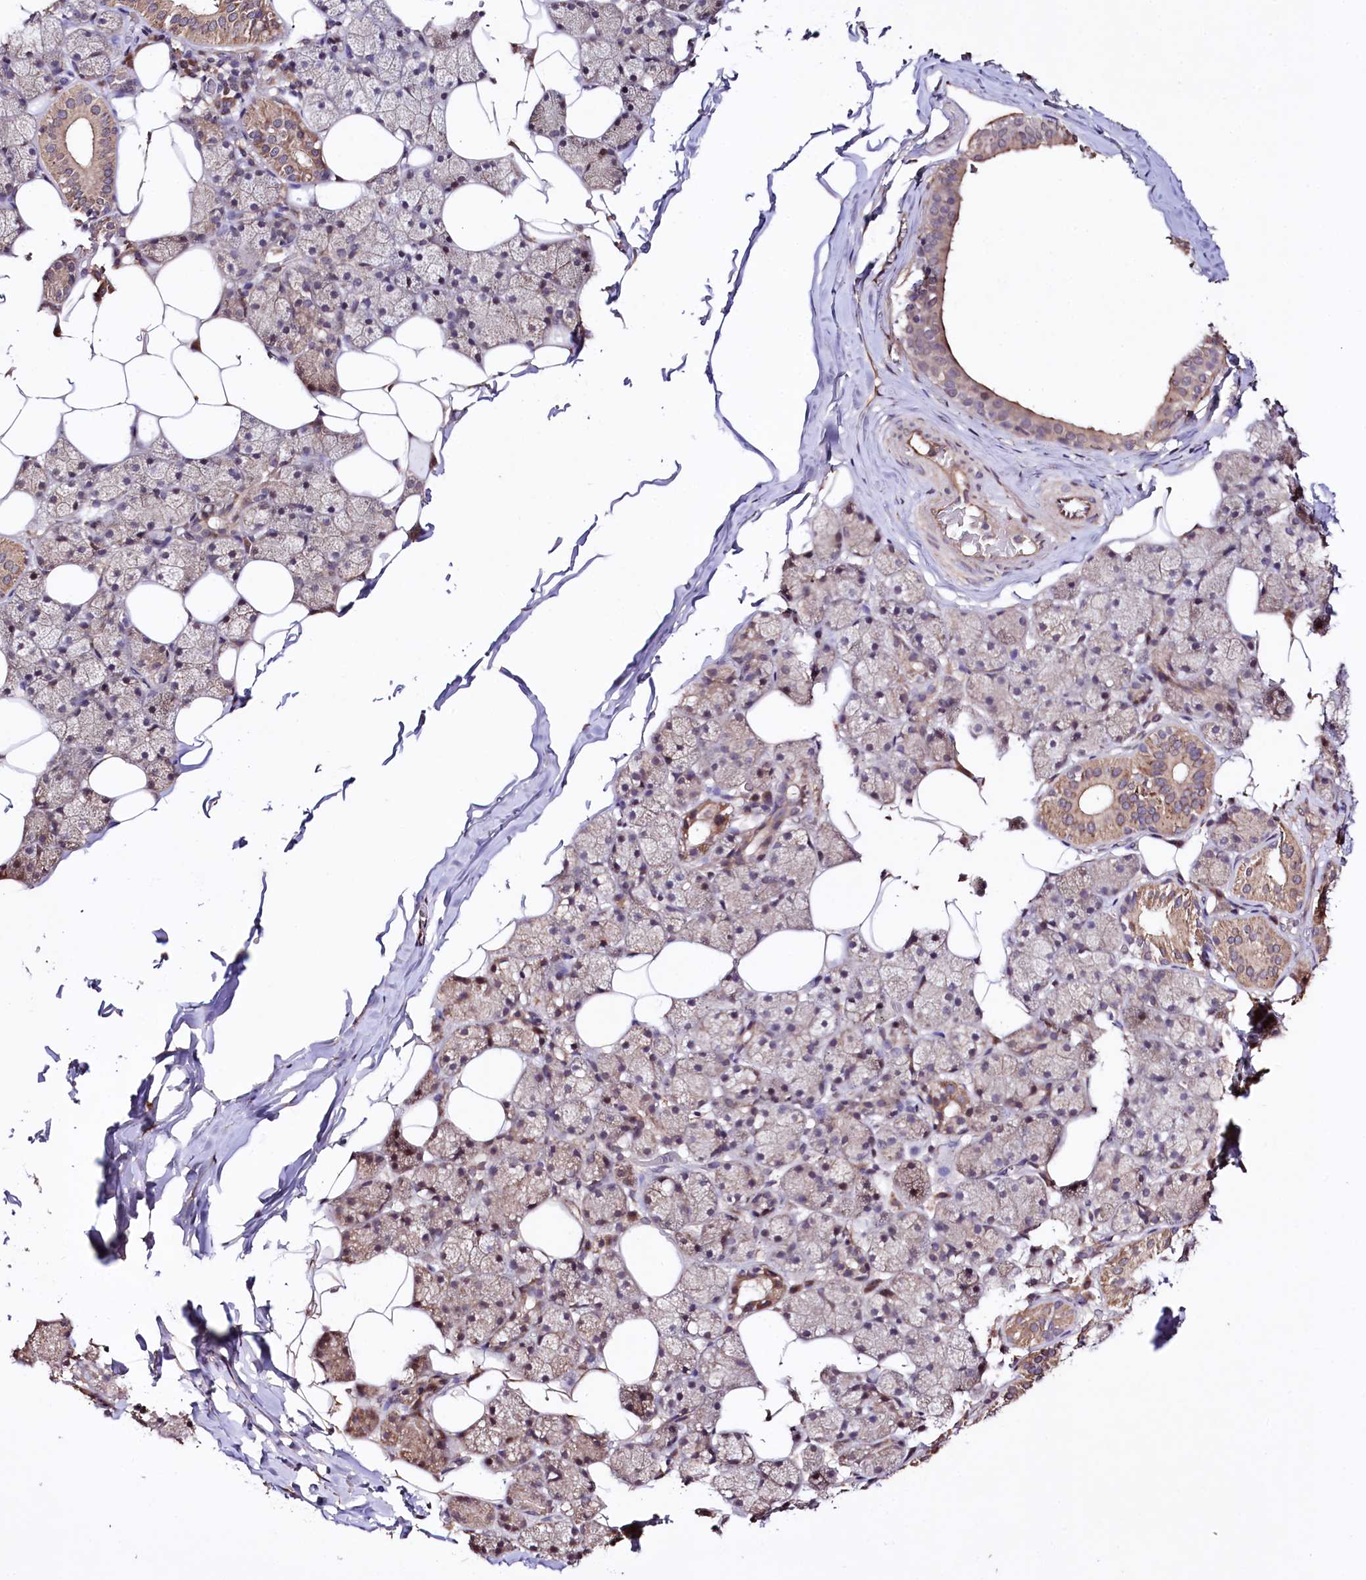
{"staining": {"intensity": "moderate", "quantity": "25%-75%", "location": "cytoplasmic/membranous,nuclear"}, "tissue": "salivary gland", "cell_type": "Glandular cells", "image_type": "normal", "snomed": [{"axis": "morphology", "description": "Normal tissue, NOS"}, {"axis": "topography", "description": "Salivary gland"}], "caption": "Immunohistochemistry (DAB) staining of unremarkable human salivary gland demonstrates moderate cytoplasmic/membranous,nuclear protein staining in about 25%-75% of glandular cells.", "gene": "TNPO3", "patient": {"sex": "female", "age": 33}}